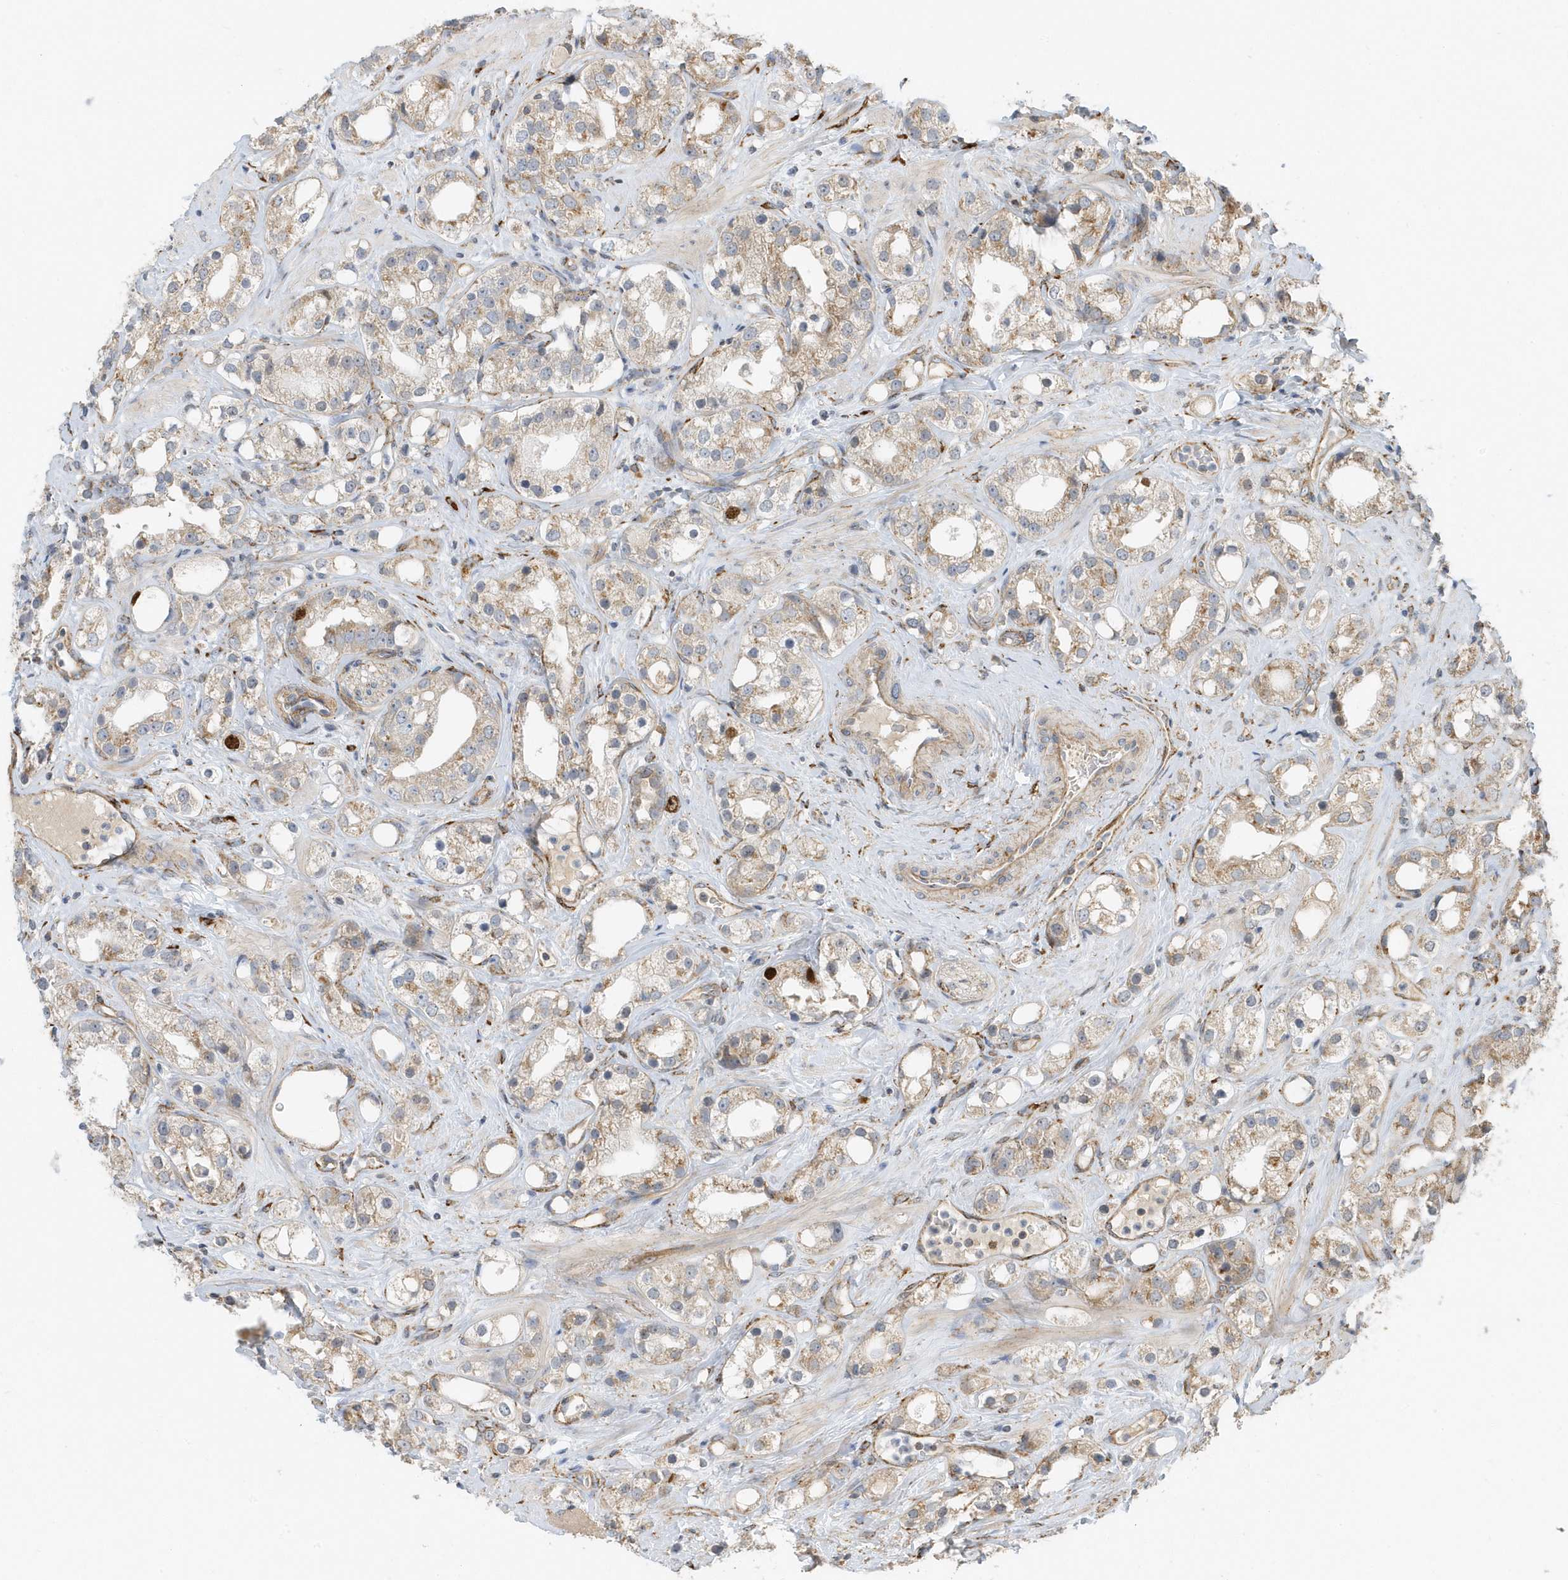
{"staining": {"intensity": "weak", "quantity": "25%-75%", "location": "cytoplasmic/membranous"}, "tissue": "prostate cancer", "cell_type": "Tumor cells", "image_type": "cancer", "snomed": [{"axis": "morphology", "description": "Adenocarcinoma, NOS"}, {"axis": "topography", "description": "Prostate"}], "caption": "Immunohistochemical staining of human adenocarcinoma (prostate) displays weak cytoplasmic/membranous protein positivity in about 25%-75% of tumor cells.", "gene": "HRH4", "patient": {"sex": "male", "age": 79}}